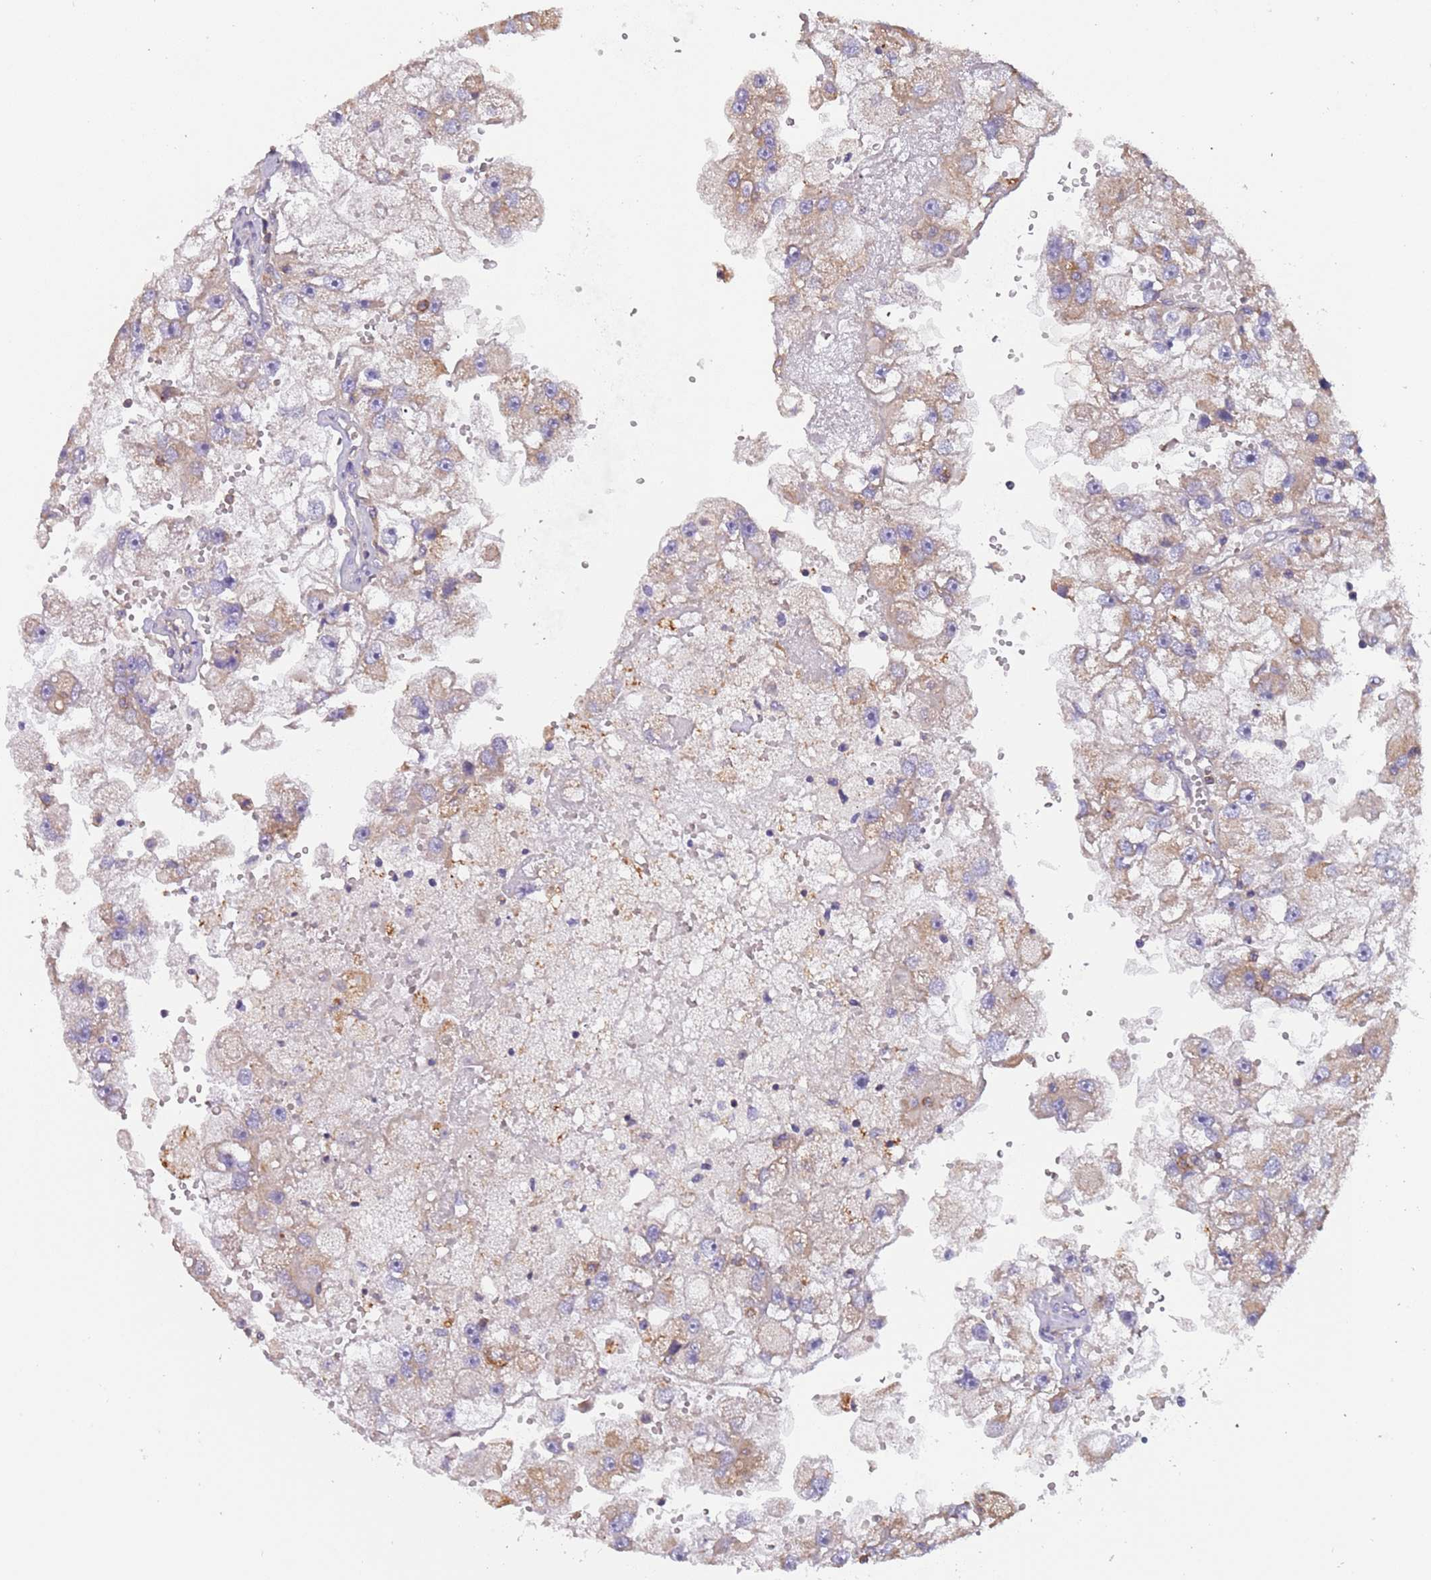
{"staining": {"intensity": "weak", "quantity": "25%-75%", "location": "cytoplasmic/membranous"}, "tissue": "renal cancer", "cell_type": "Tumor cells", "image_type": "cancer", "snomed": [{"axis": "morphology", "description": "Adenocarcinoma, NOS"}, {"axis": "topography", "description": "Kidney"}], "caption": "A brown stain shows weak cytoplasmic/membranous positivity of a protein in human renal adenocarcinoma tumor cells. The protein of interest is stained brown, and the nuclei are stained in blue (DAB (3,3'-diaminobenzidine) IHC with brightfield microscopy, high magnification).", "gene": "SYT4", "patient": {"sex": "male", "age": 63}}